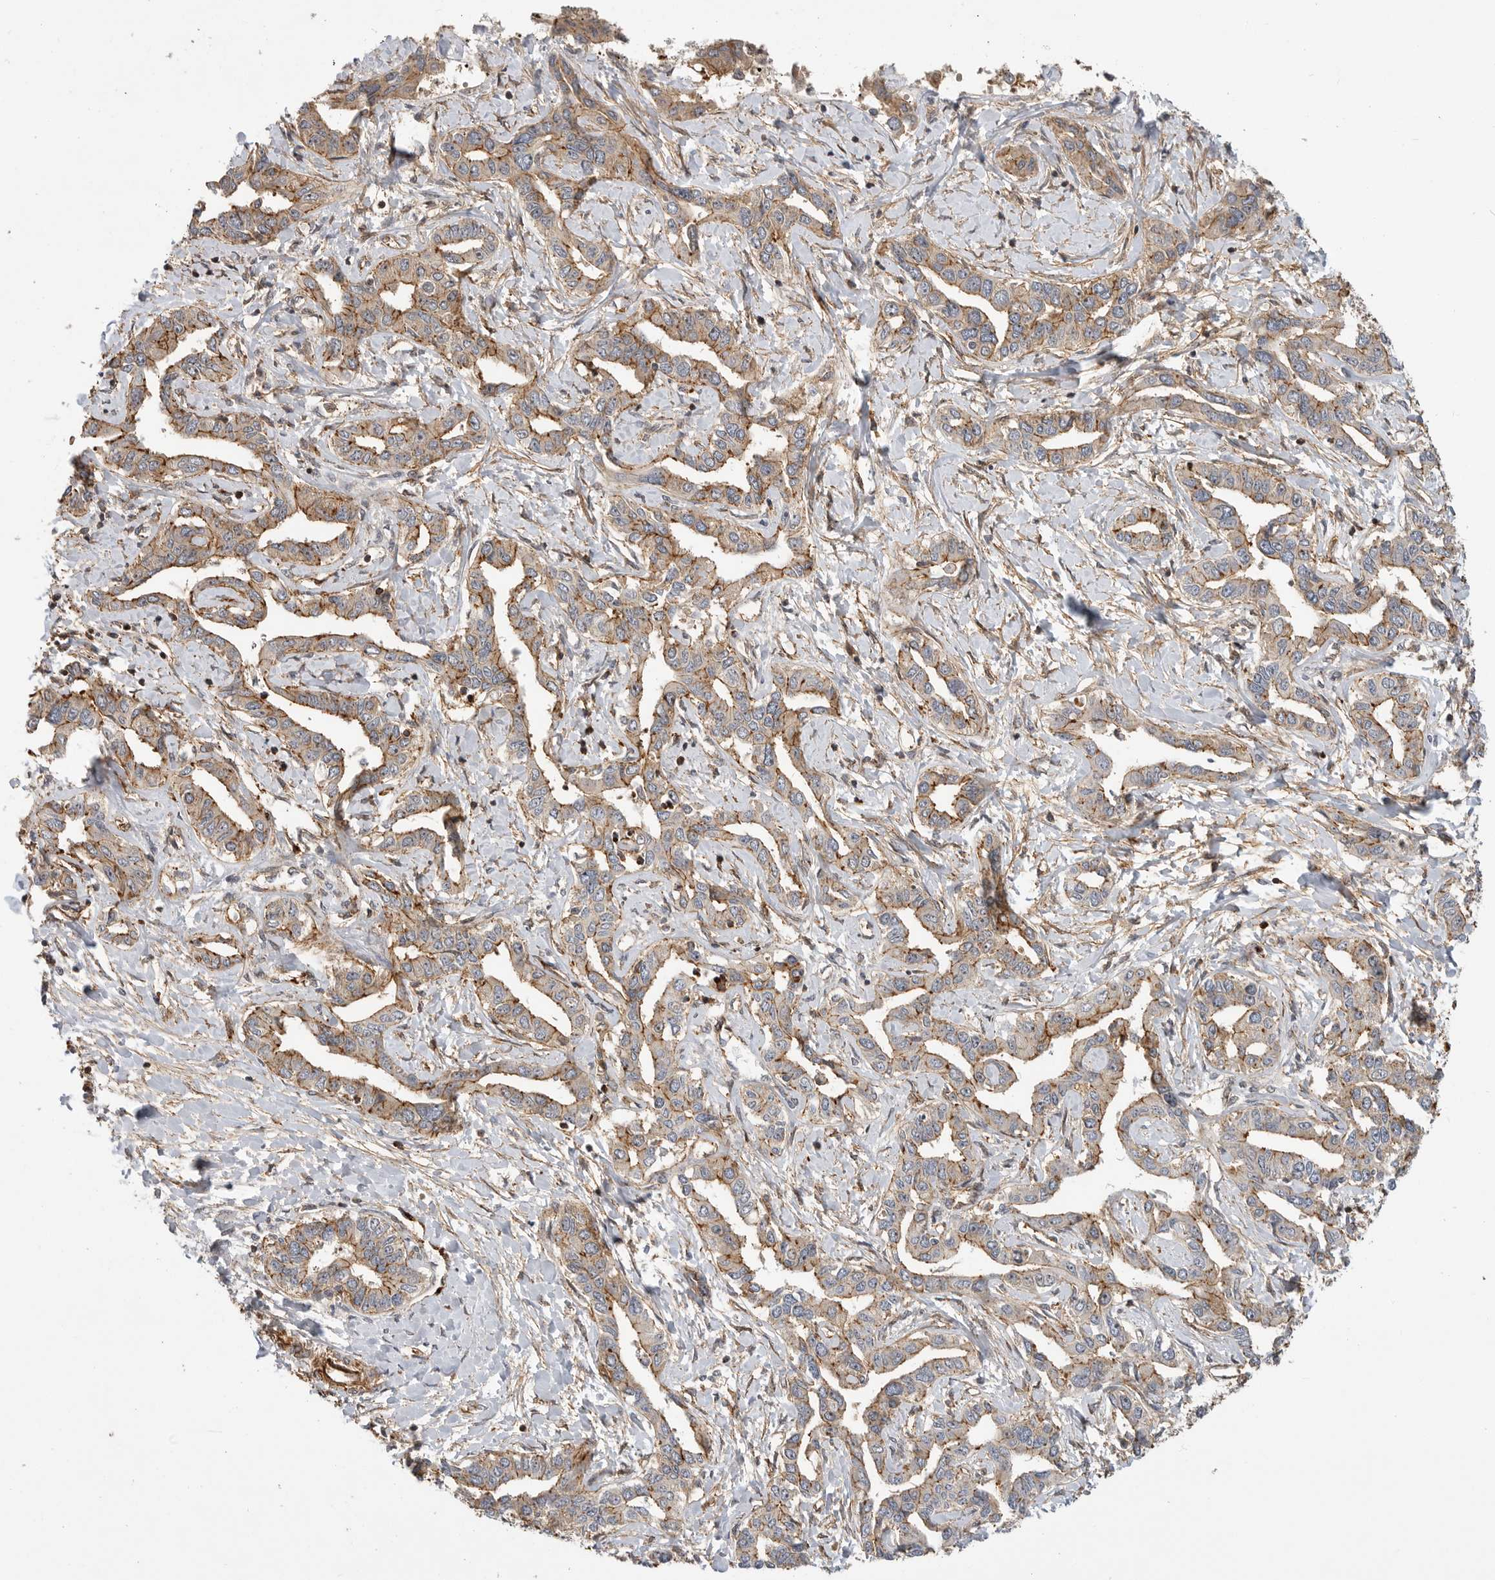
{"staining": {"intensity": "moderate", "quantity": "25%-75%", "location": "cytoplasmic/membranous"}, "tissue": "liver cancer", "cell_type": "Tumor cells", "image_type": "cancer", "snomed": [{"axis": "morphology", "description": "Cholangiocarcinoma"}, {"axis": "topography", "description": "Liver"}], "caption": "Moderate cytoplasmic/membranous protein positivity is present in about 25%-75% of tumor cells in liver cancer. Using DAB (3,3'-diaminobenzidine) (brown) and hematoxylin (blue) stains, captured at high magnification using brightfield microscopy.", "gene": "GPATCH2", "patient": {"sex": "male", "age": 59}}